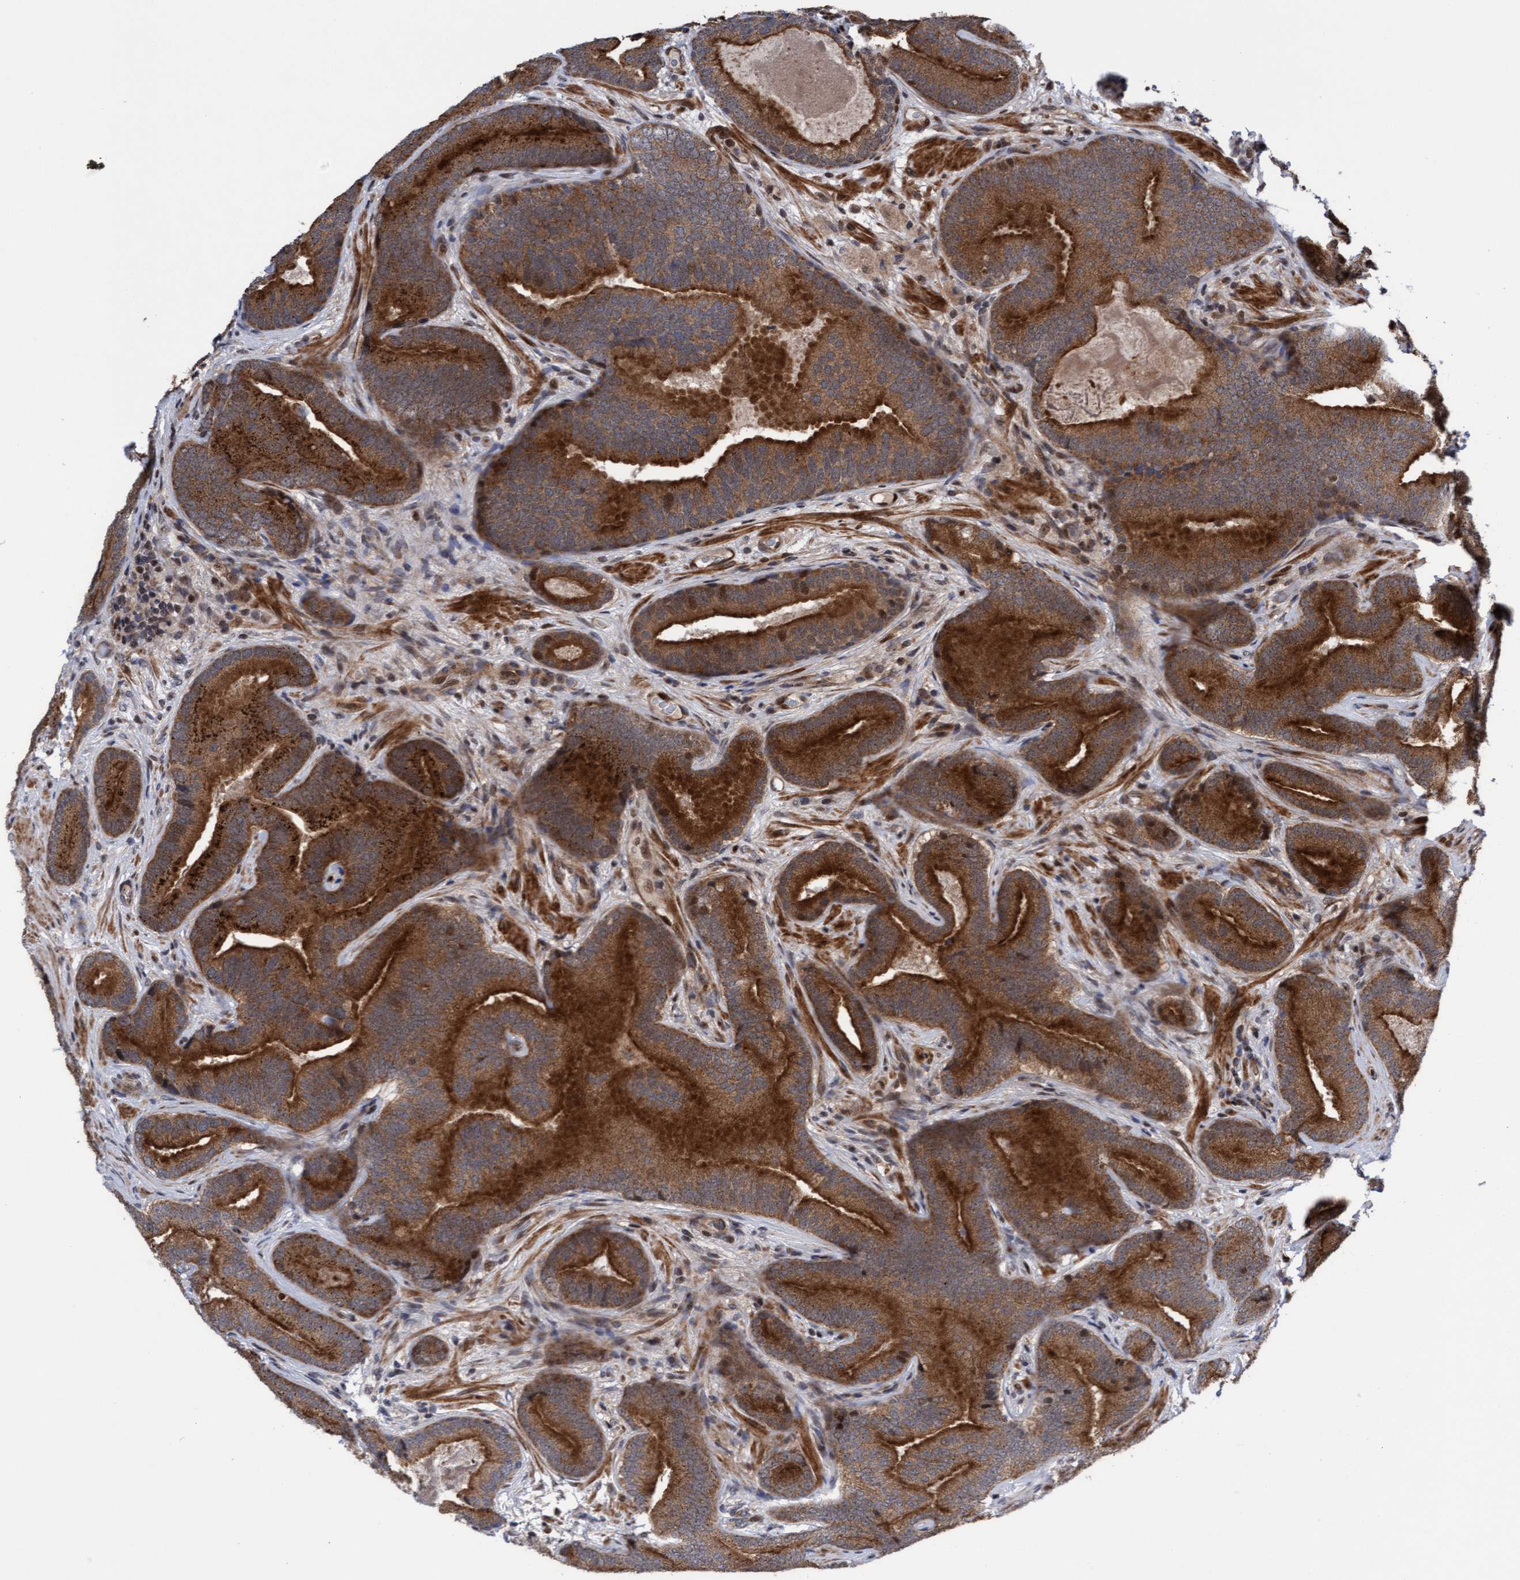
{"staining": {"intensity": "strong", "quantity": ">75%", "location": "cytoplasmic/membranous"}, "tissue": "prostate cancer", "cell_type": "Tumor cells", "image_type": "cancer", "snomed": [{"axis": "morphology", "description": "Adenocarcinoma, High grade"}, {"axis": "topography", "description": "Prostate"}], "caption": "Immunohistochemistry (IHC) (DAB) staining of human prostate cancer reveals strong cytoplasmic/membranous protein expression in approximately >75% of tumor cells. The protein of interest is shown in brown color, while the nuclei are stained blue.", "gene": "ITFG1", "patient": {"sex": "male", "age": 55}}